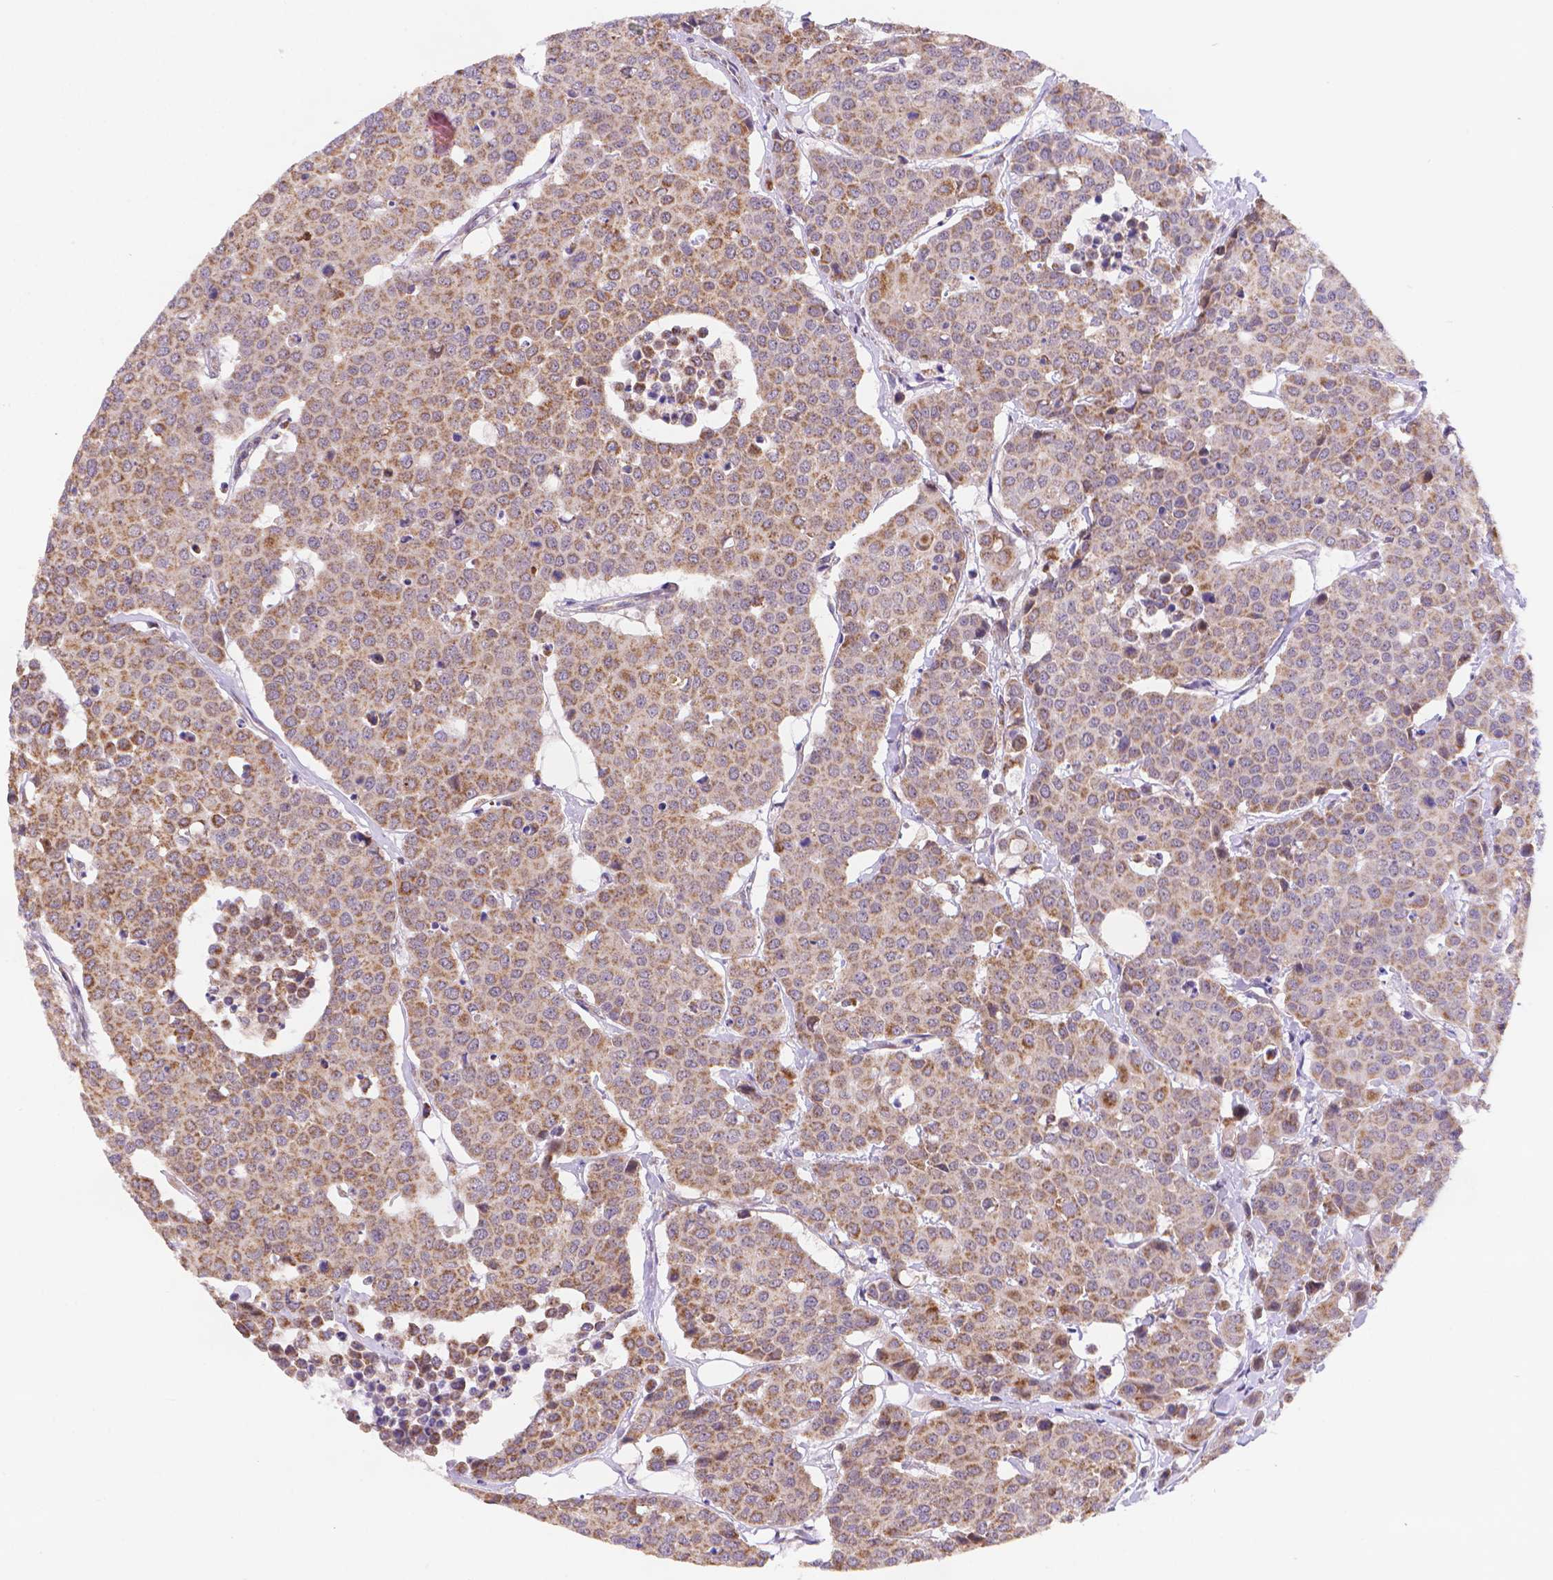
{"staining": {"intensity": "moderate", "quantity": "25%-75%", "location": "cytoplasmic/membranous"}, "tissue": "carcinoid", "cell_type": "Tumor cells", "image_type": "cancer", "snomed": [{"axis": "morphology", "description": "Carcinoid, malignant, NOS"}, {"axis": "topography", "description": "Colon"}], "caption": "DAB (3,3'-diaminobenzidine) immunohistochemical staining of human carcinoid (malignant) shows moderate cytoplasmic/membranous protein staining in approximately 25%-75% of tumor cells.", "gene": "CYYR1", "patient": {"sex": "male", "age": 81}}